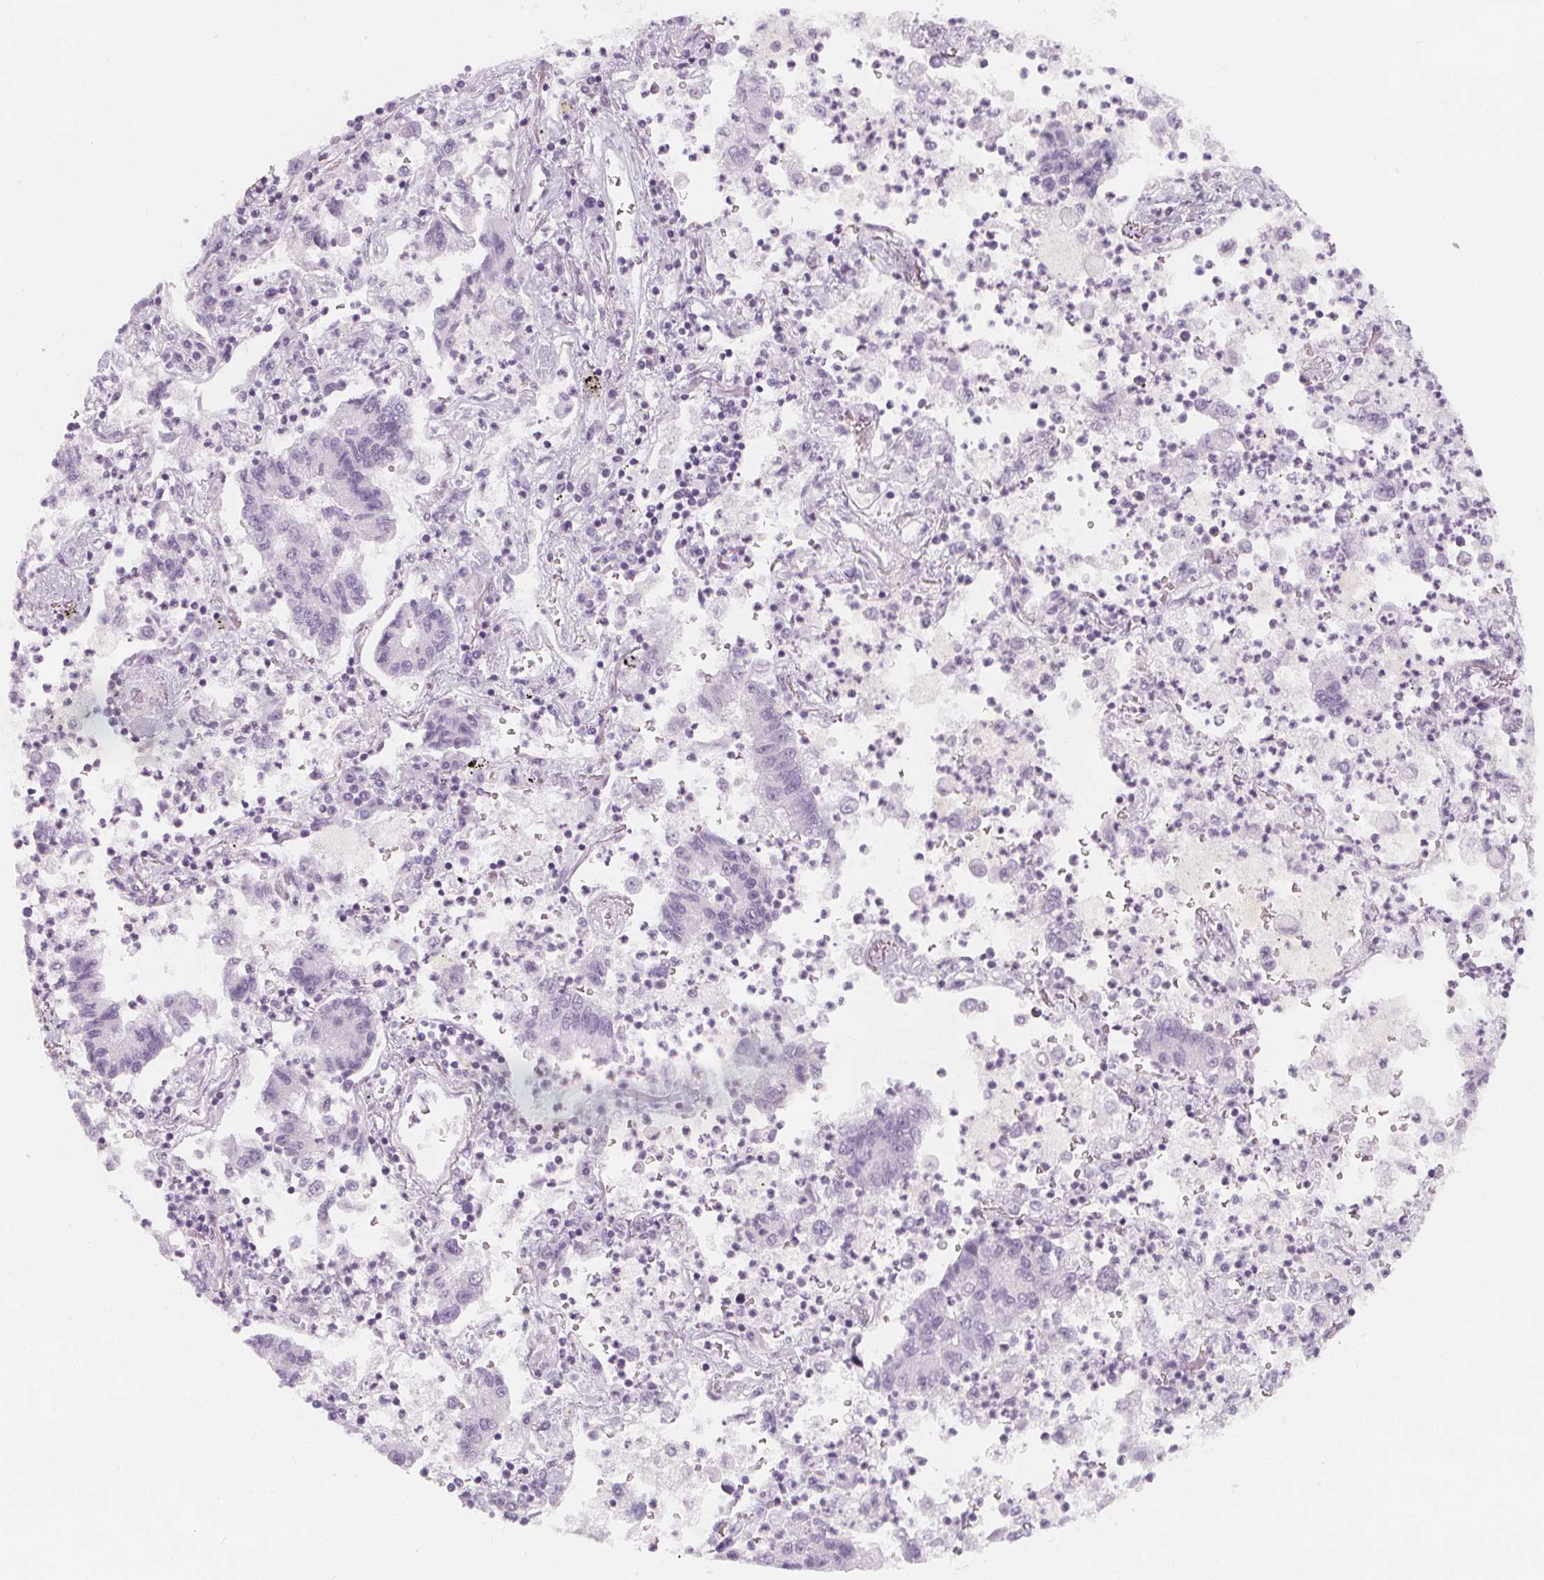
{"staining": {"intensity": "negative", "quantity": "none", "location": "none"}, "tissue": "lung cancer", "cell_type": "Tumor cells", "image_type": "cancer", "snomed": [{"axis": "morphology", "description": "Adenocarcinoma, NOS"}, {"axis": "topography", "description": "Lung"}], "caption": "Immunohistochemical staining of human lung cancer exhibits no significant positivity in tumor cells.", "gene": "MAP1A", "patient": {"sex": "female", "age": 57}}